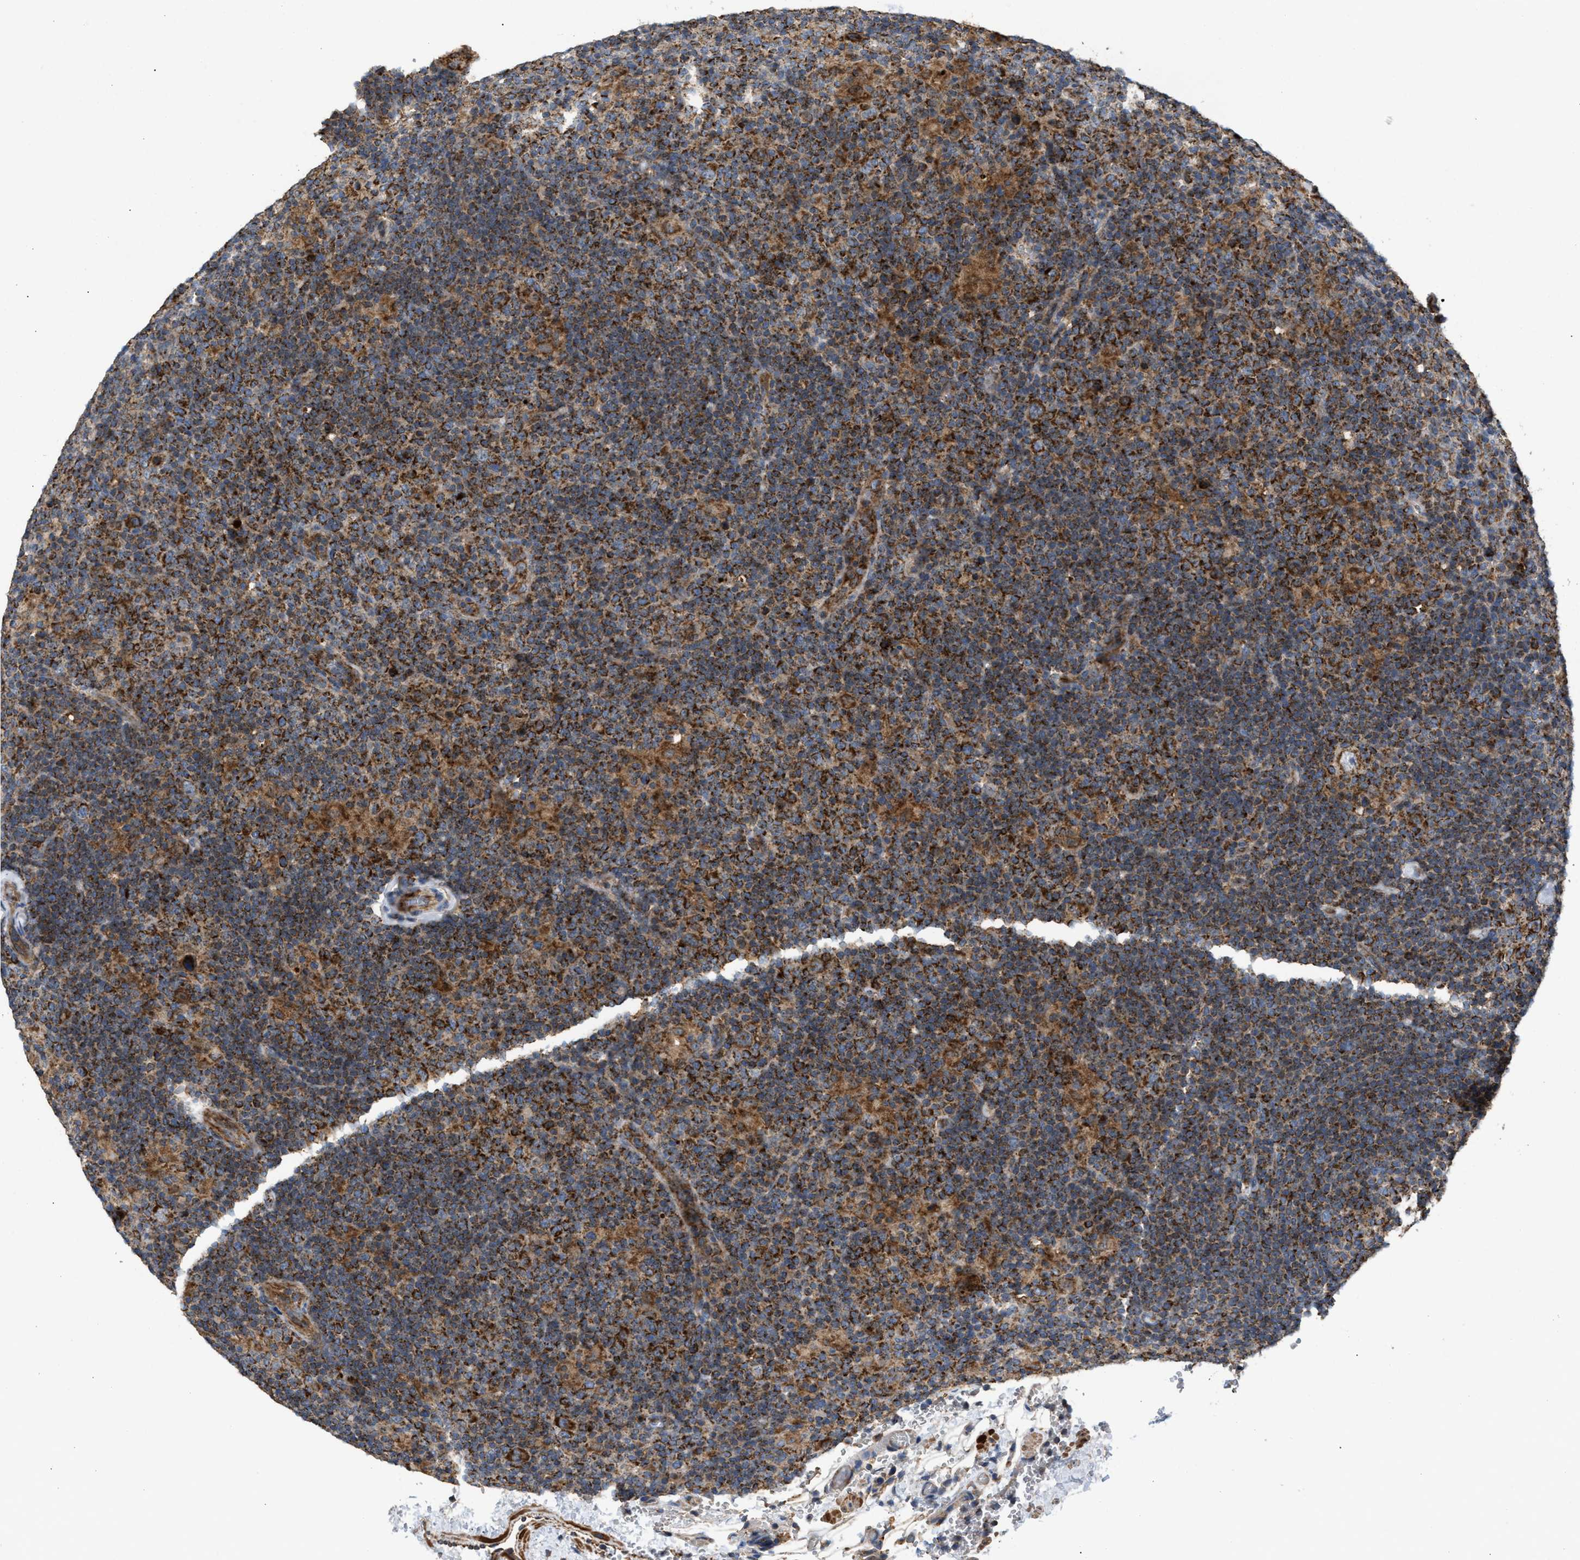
{"staining": {"intensity": "strong", "quantity": ">75%", "location": "cytoplasmic/membranous"}, "tissue": "lymphoma", "cell_type": "Tumor cells", "image_type": "cancer", "snomed": [{"axis": "morphology", "description": "Hodgkin's disease, NOS"}, {"axis": "topography", "description": "Lymph node"}], "caption": "High-power microscopy captured an immunohistochemistry (IHC) image of Hodgkin's disease, revealing strong cytoplasmic/membranous expression in approximately >75% of tumor cells.", "gene": "TACO1", "patient": {"sex": "female", "age": 57}}